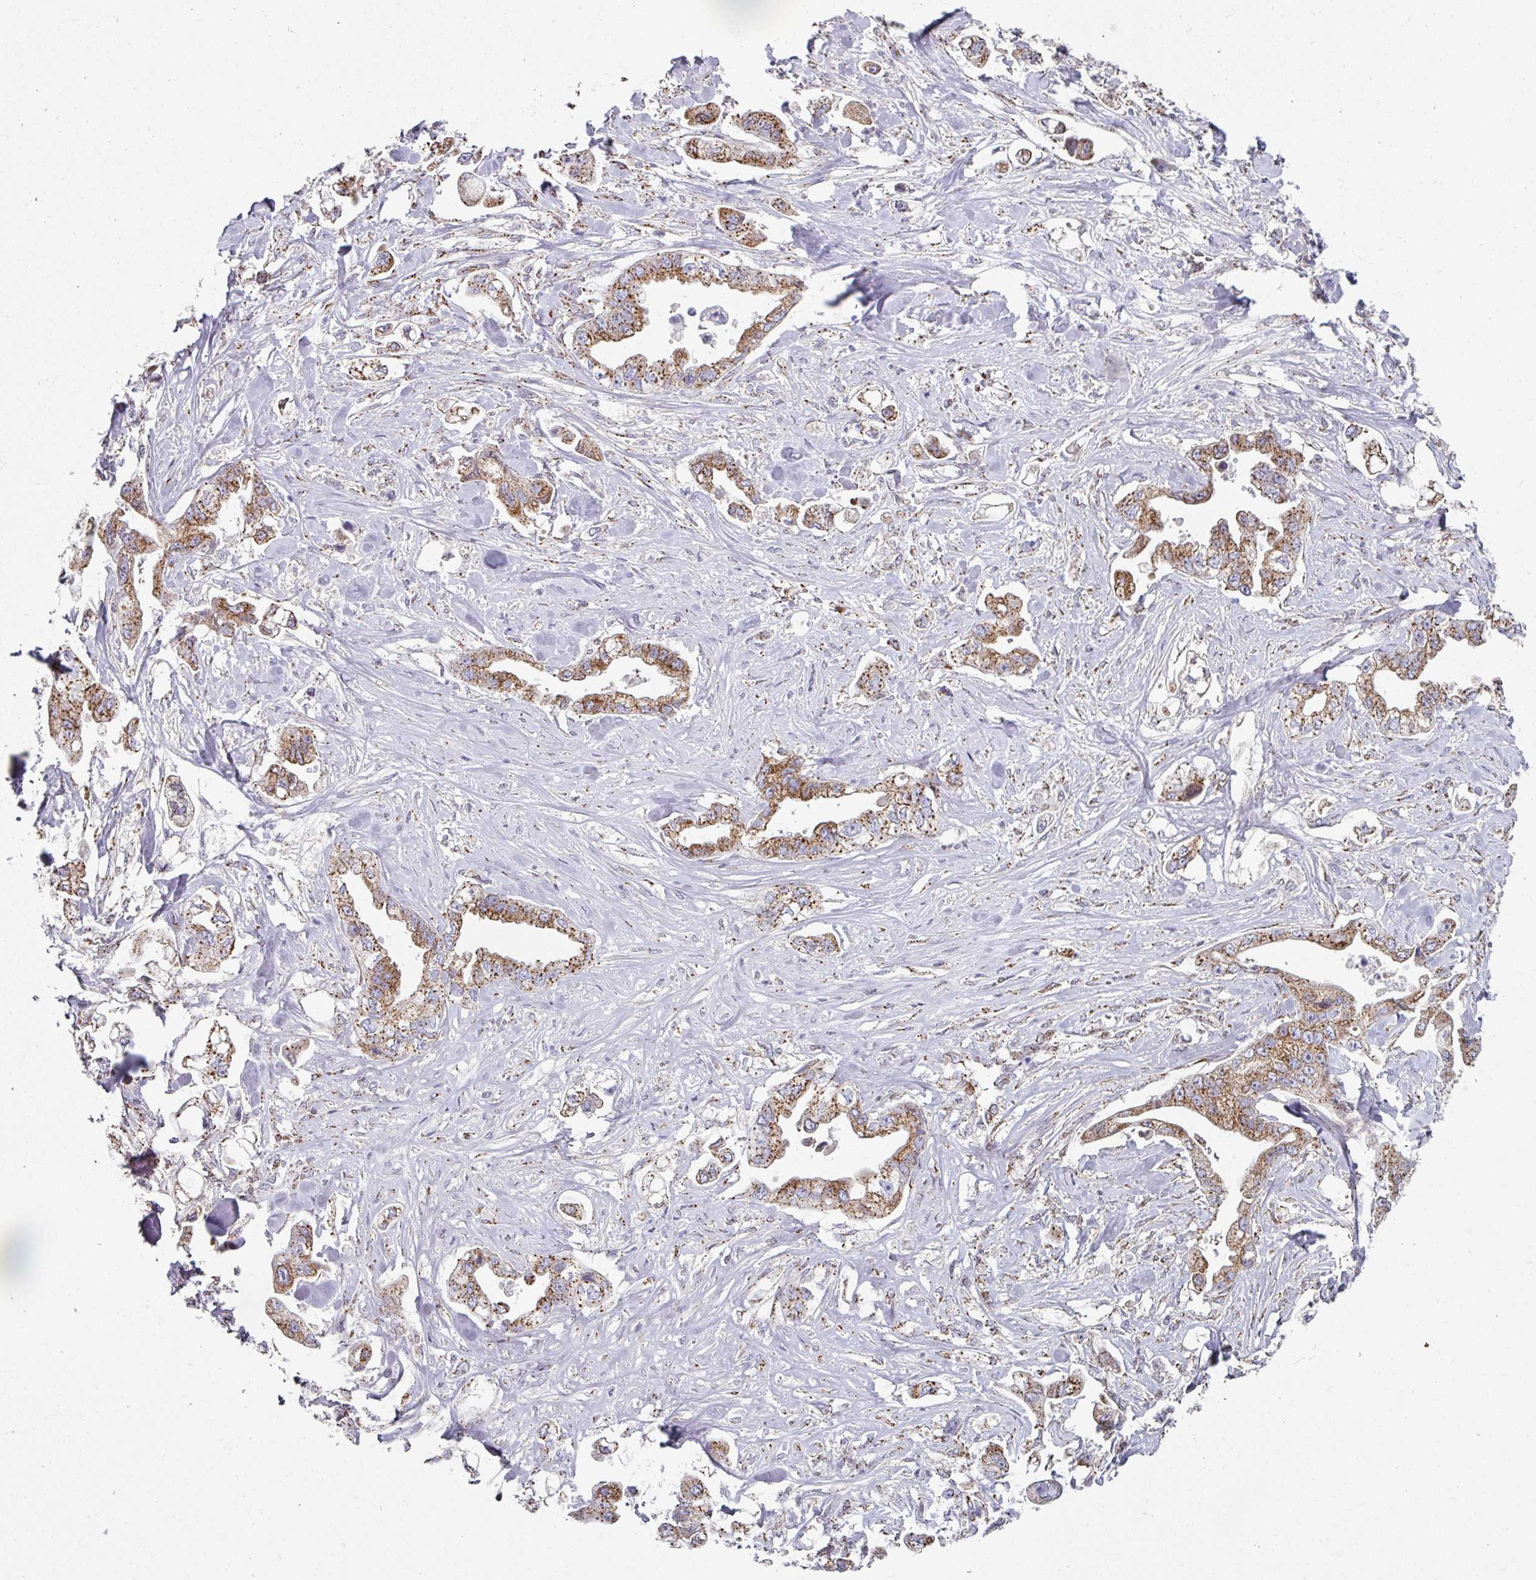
{"staining": {"intensity": "moderate", "quantity": ">75%", "location": "cytoplasmic/membranous"}, "tissue": "stomach cancer", "cell_type": "Tumor cells", "image_type": "cancer", "snomed": [{"axis": "morphology", "description": "Adenocarcinoma, NOS"}, {"axis": "topography", "description": "Stomach"}], "caption": "IHC staining of adenocarcinoma (stomach), which displays medium levels of moderate cytoplasmic/membranous expression in approximately >75% of tumor cells indicating moderate cytoplasmic/membranous protein positivity. The staining was performed using DAB (brown) for protein detection and nuclei were counterstained in hematoxylin (blue).", "gene": "CCDC85B", "patient": {"sex": "male", "age": 62}}